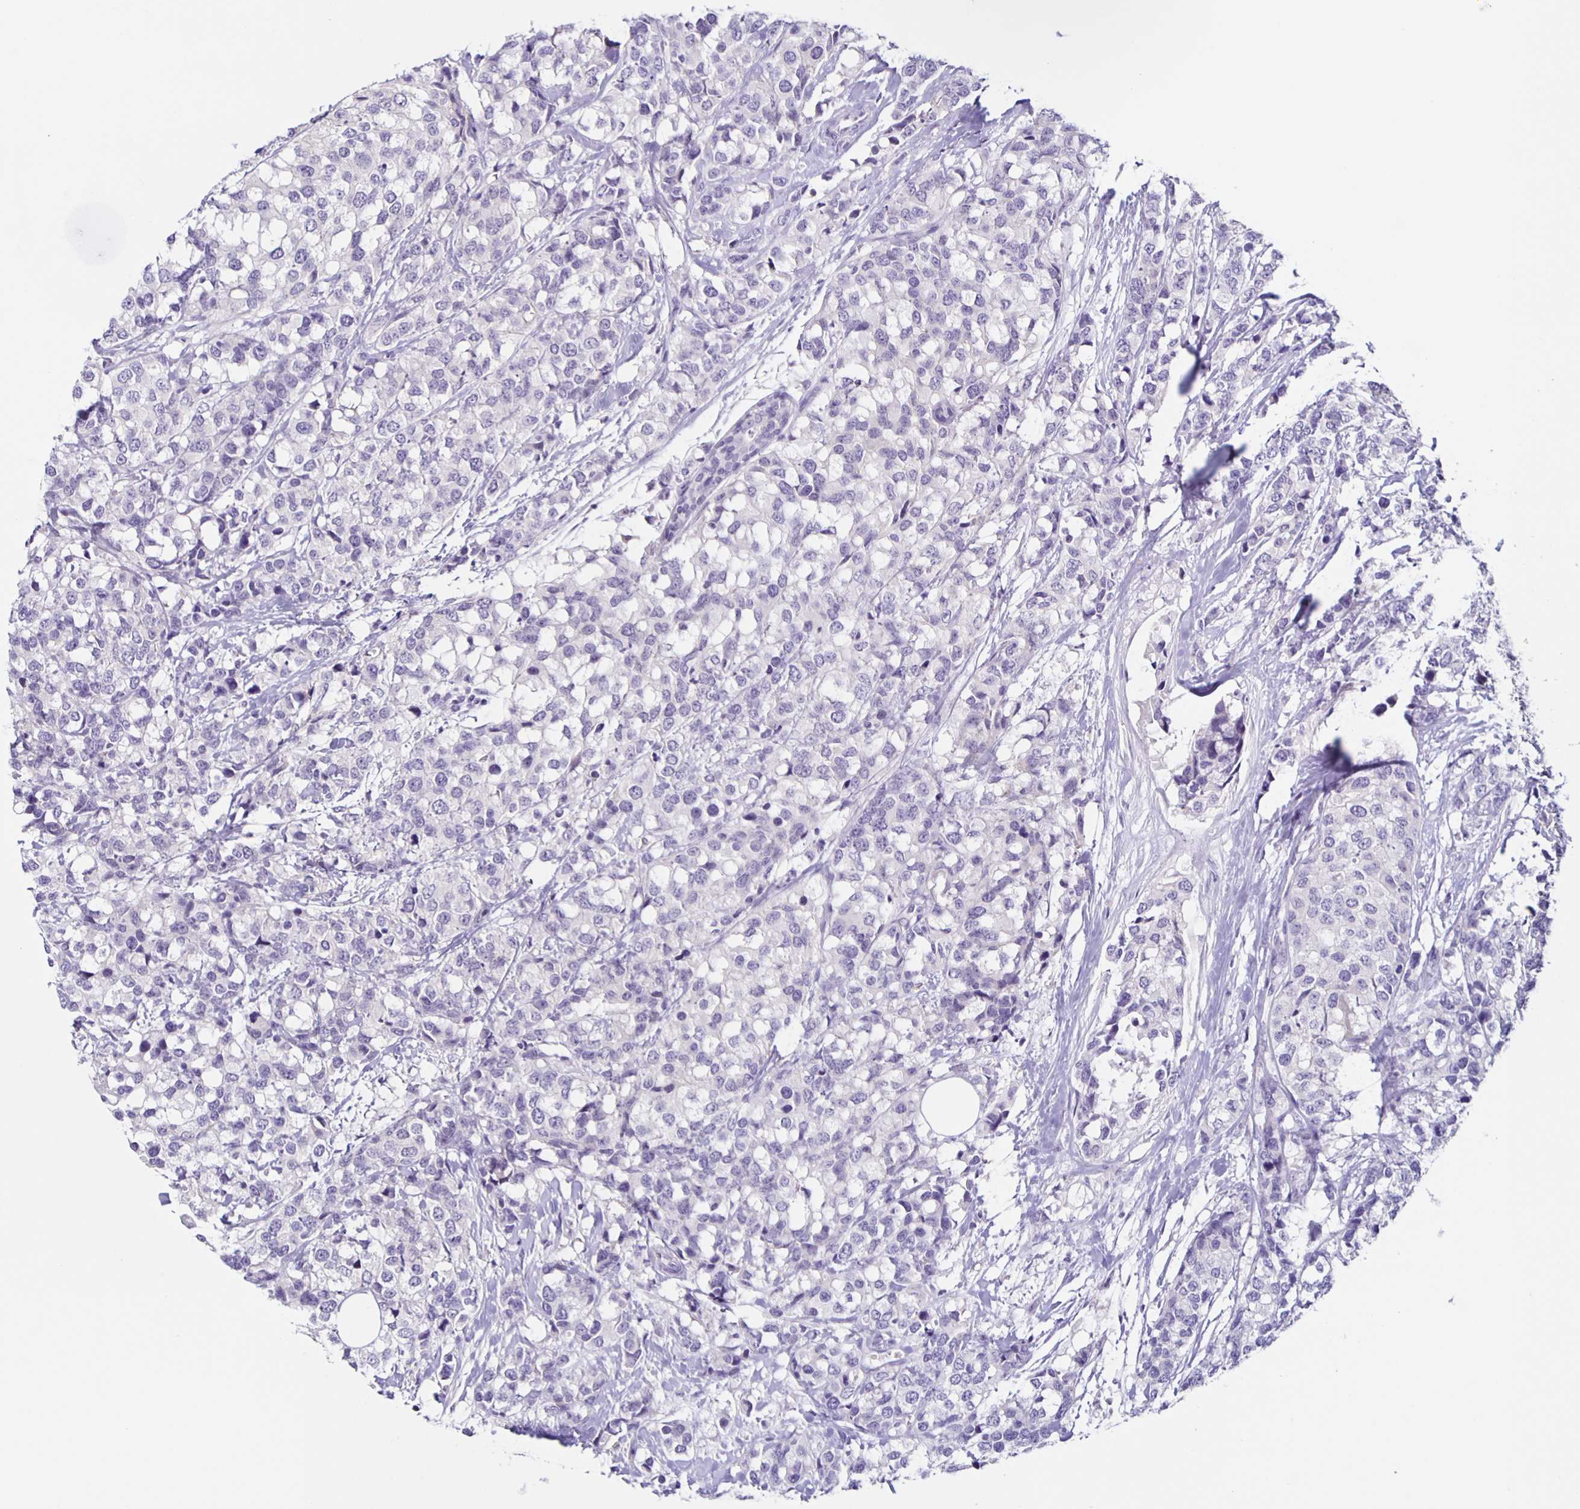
{"staining": {"intensity": "negative", "quantity": "none", "location": "none"}, "tissue": "breast cancer", "cell_type": "Tumor cells", "image_type": "cancer", "snomed": [{"axis": "morphology", "description": "Lobular carcinoma"}, {"axis": "topography", "description": "Breast"}], "caption": "Breast lobular carcinoma was stained to show a protein in brown. There is no significant expression in tumor cells. (DAB immunohistochemistry (IHC) visualized using brightfield microscopy, high magnification).", "gene": "SLC12A3", "patient": {"sex": "female", "age": 59}}